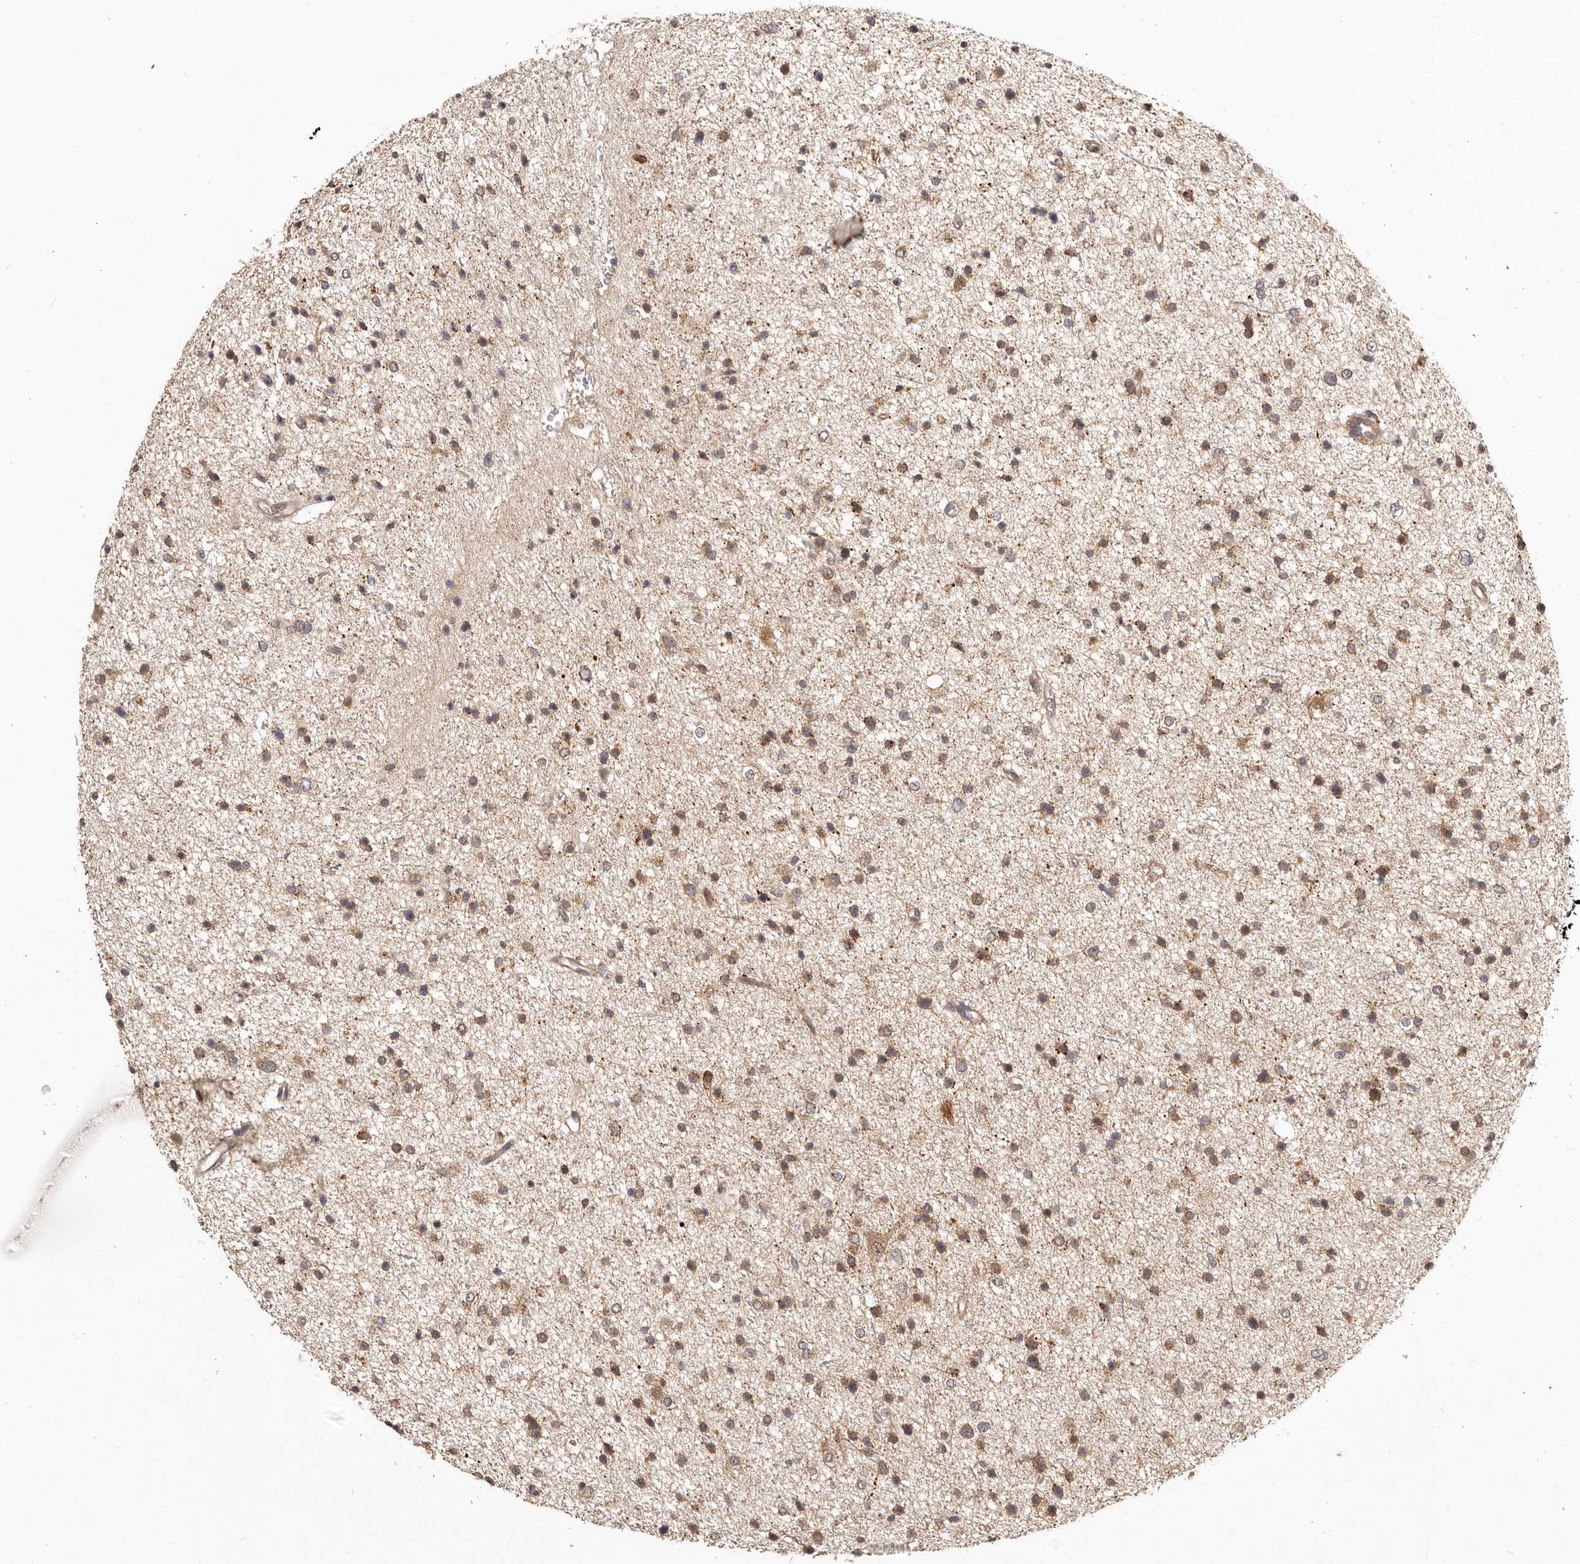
{"staining": {"intensity": "weak", "quantity": ">75%", "location": "cytoplasmic/membranous"}, "tissue": "glioma", "cell_type": "Tumor cells", "image_type": "cancer", "snomed": [{"axis": "morphology", "description": "Glioma, malignant, Low grade"}, {"axis": "topography", "description": "Brain"}], "caption": "Tumor cells show low levels of weak cytoplasmic/membranous staining in about >75% of cells in human malignant glioma (low-grade). Nuclei are stained in blue.", "gene": "RNF187", "patient": {"sex": "female", "age": 37}}